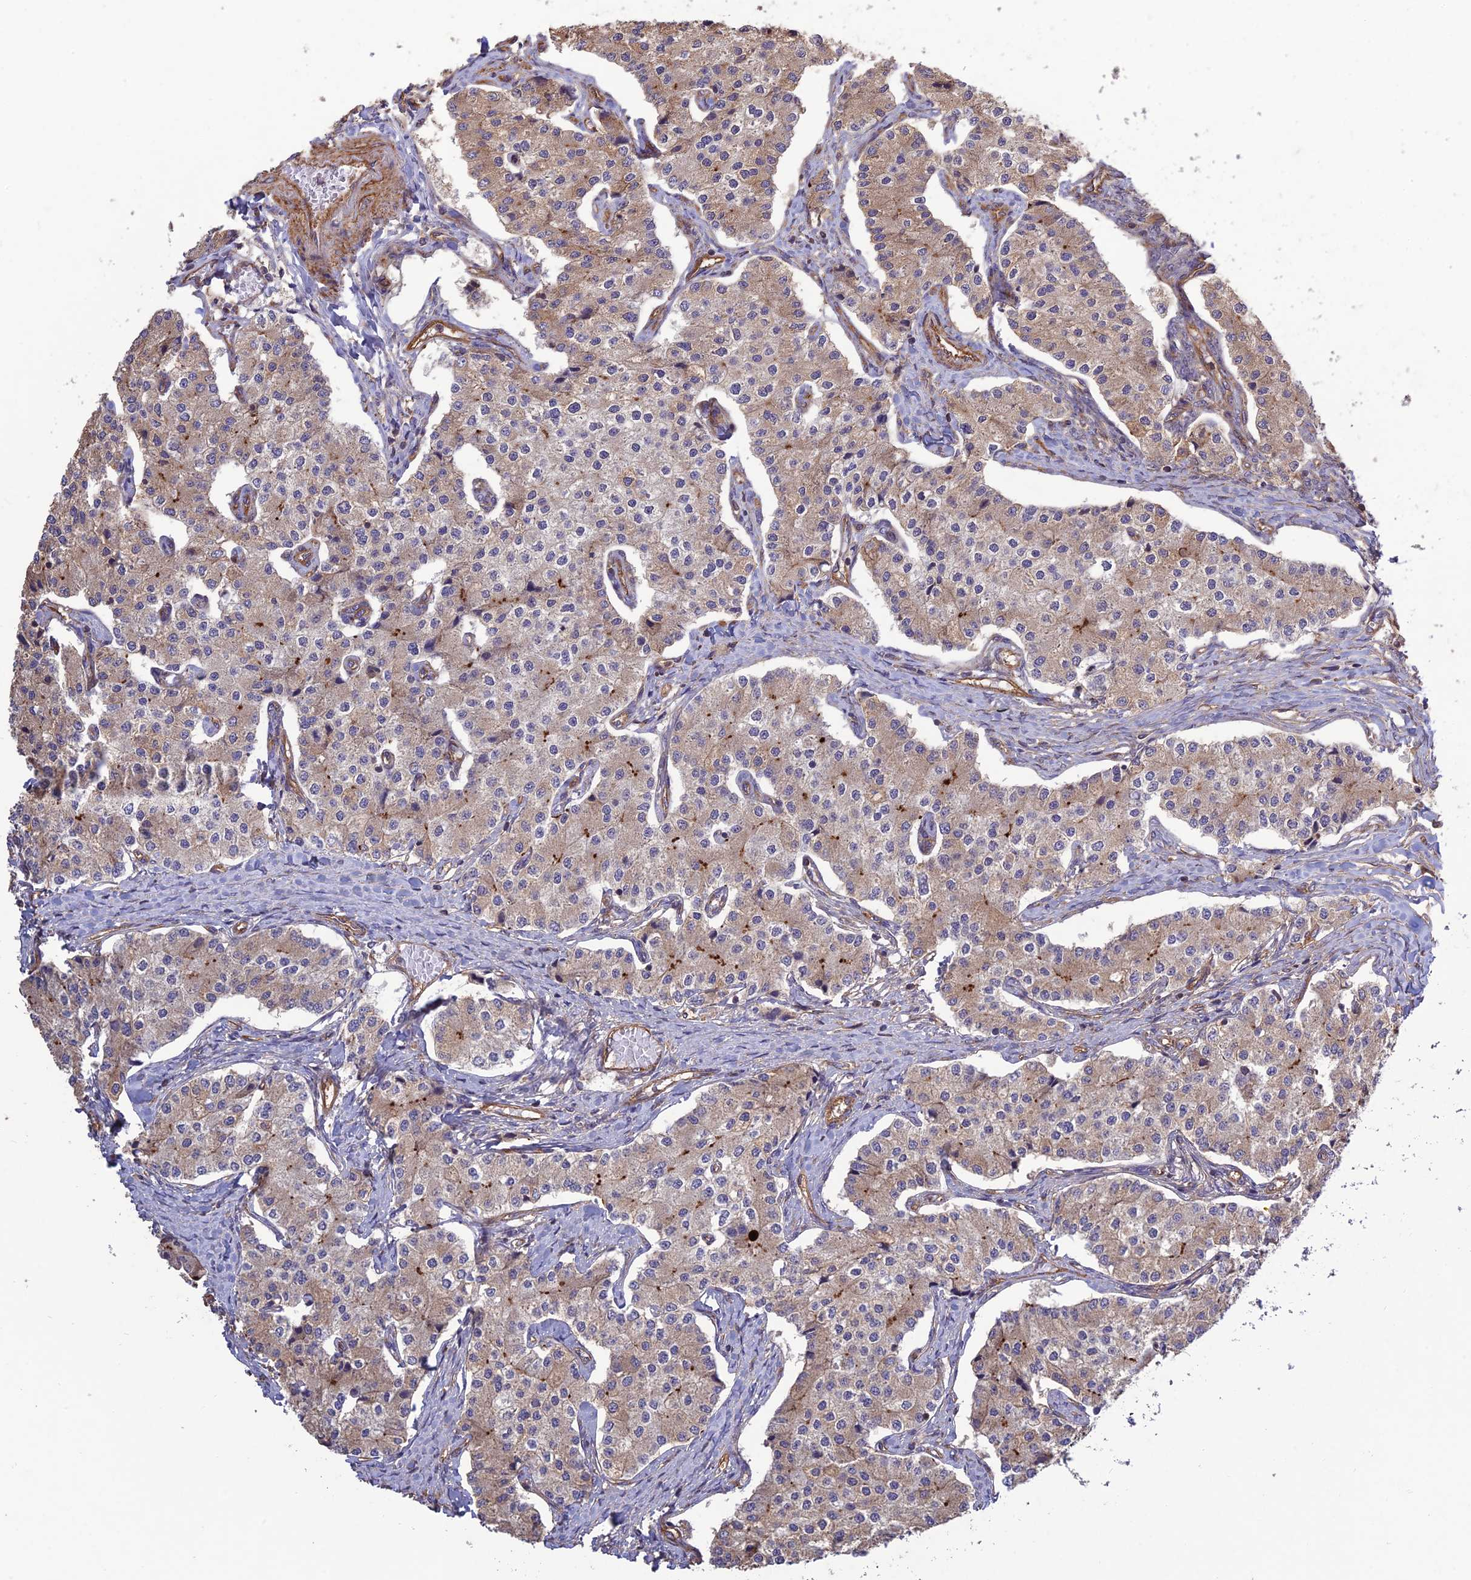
{"staining": {"intensity": "weak", "quantity": ">75%", "location": "cytoplasmic/membranous"}, "tissue": "carcinoid", "cell_type": "Tumor cells", "image_type": "cancer", "snomed": [{"axis": "morphology", "description": "Carcinoid, malignant, NOS"}, {"axis": "topography", "description": "Colon"}], "caption": "Brown immunohistochemical staining in carcinoid exhibits weak cytoplasmic/membranous expression in about >75% of tumor cells.", "gene": "TMEM131L", "patient": {"sex": "female", "age": 52}}